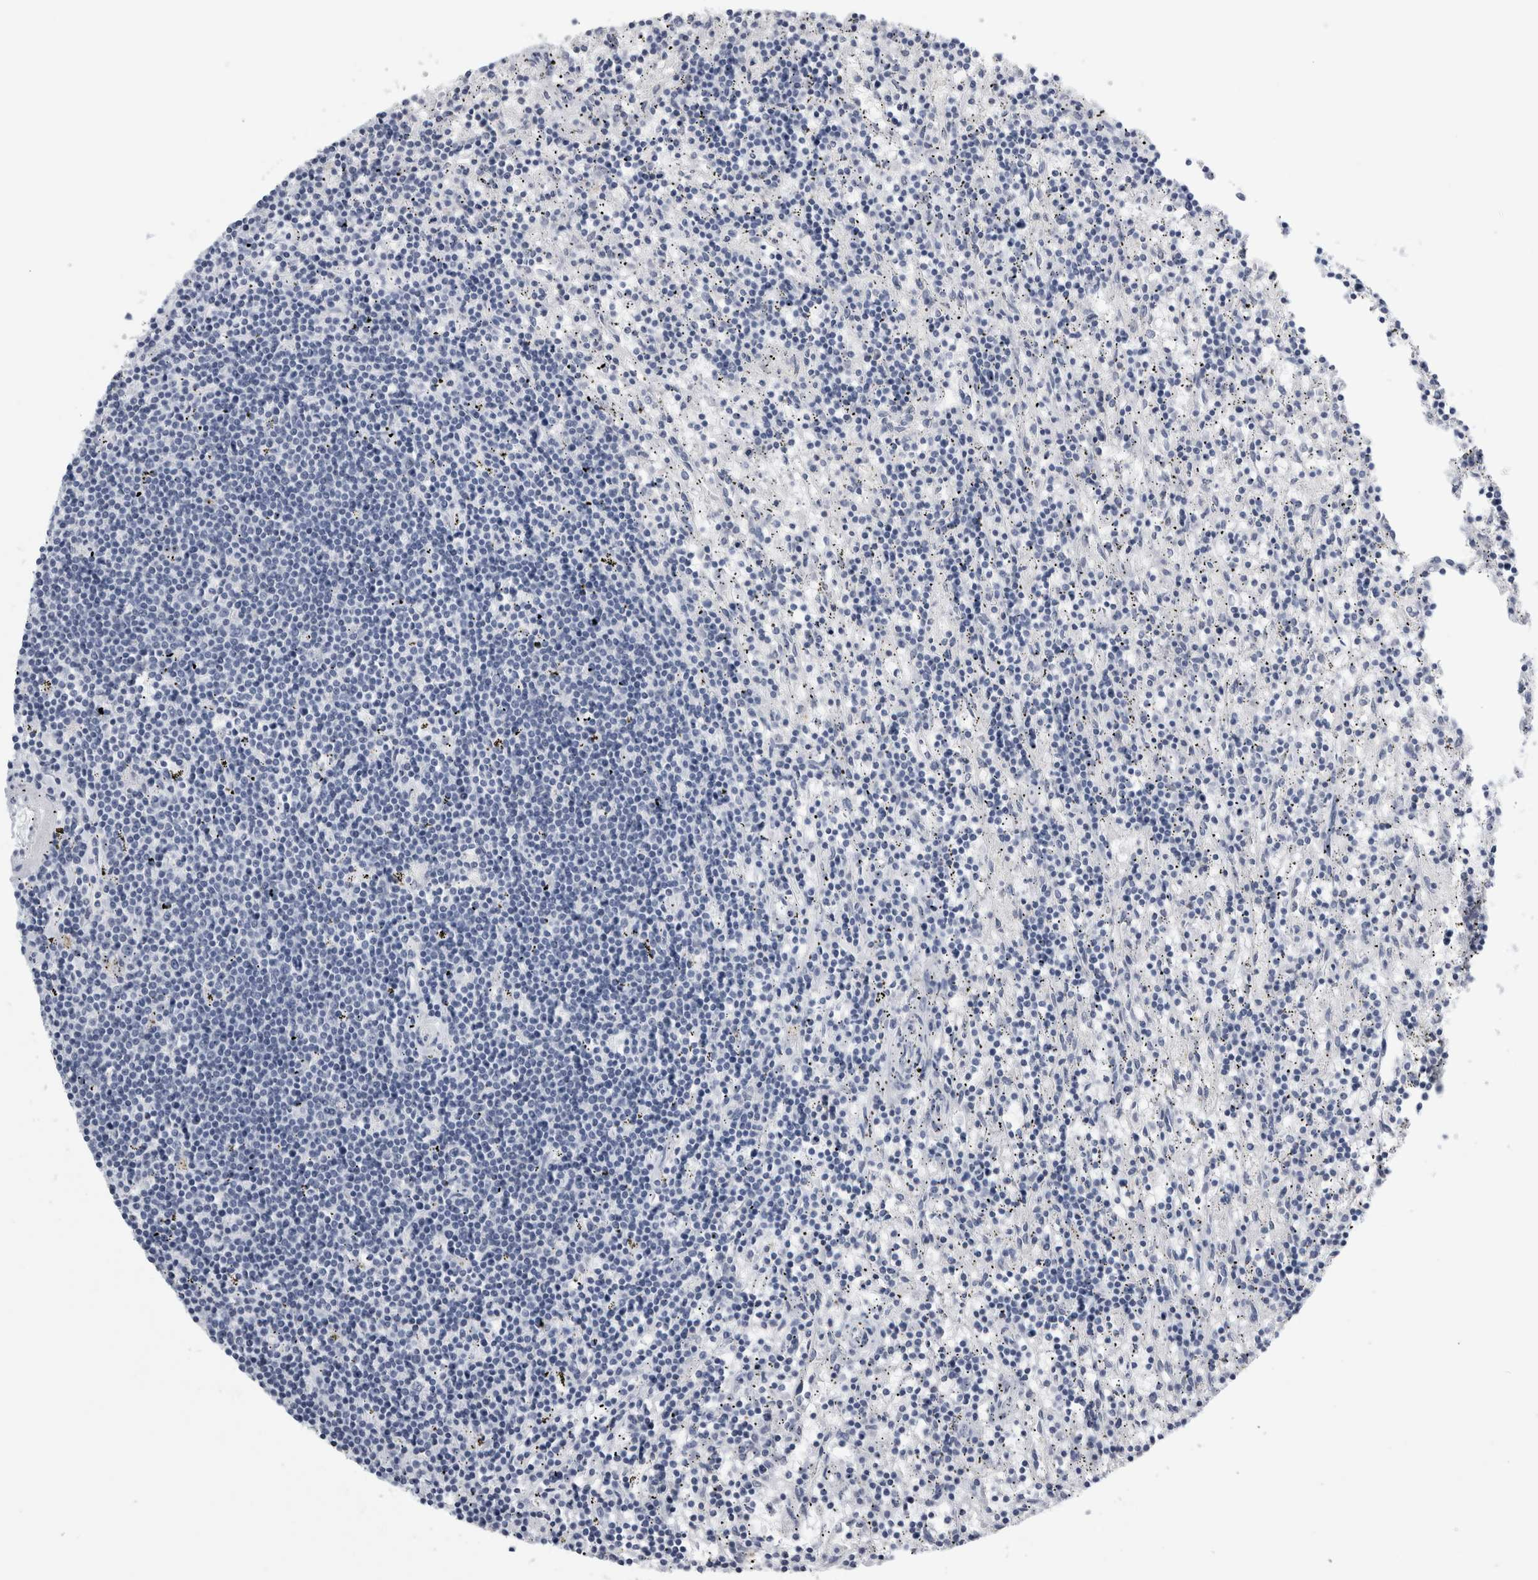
{"staining": {"intensity": "negative", "quantity": "none", "location": "none"}, "tissue": "lymphoma", "cell_type": "Tumor cells", "image_type": "cancer", "snomed": [{"axis": "morphology", "description": "Malignant lymphoma, non-Hodgkin's type, Low grade"}, {"axis": "topography", "description": "Spleen"}], "caption": "Low-grade malignant lymphoma, non-Hodgkin's type was stained to show a protein in brown. There is no significant staining in tumor cells.", "gene": "ANKFY1", "patient": {"sex": "male", "age": 76}}